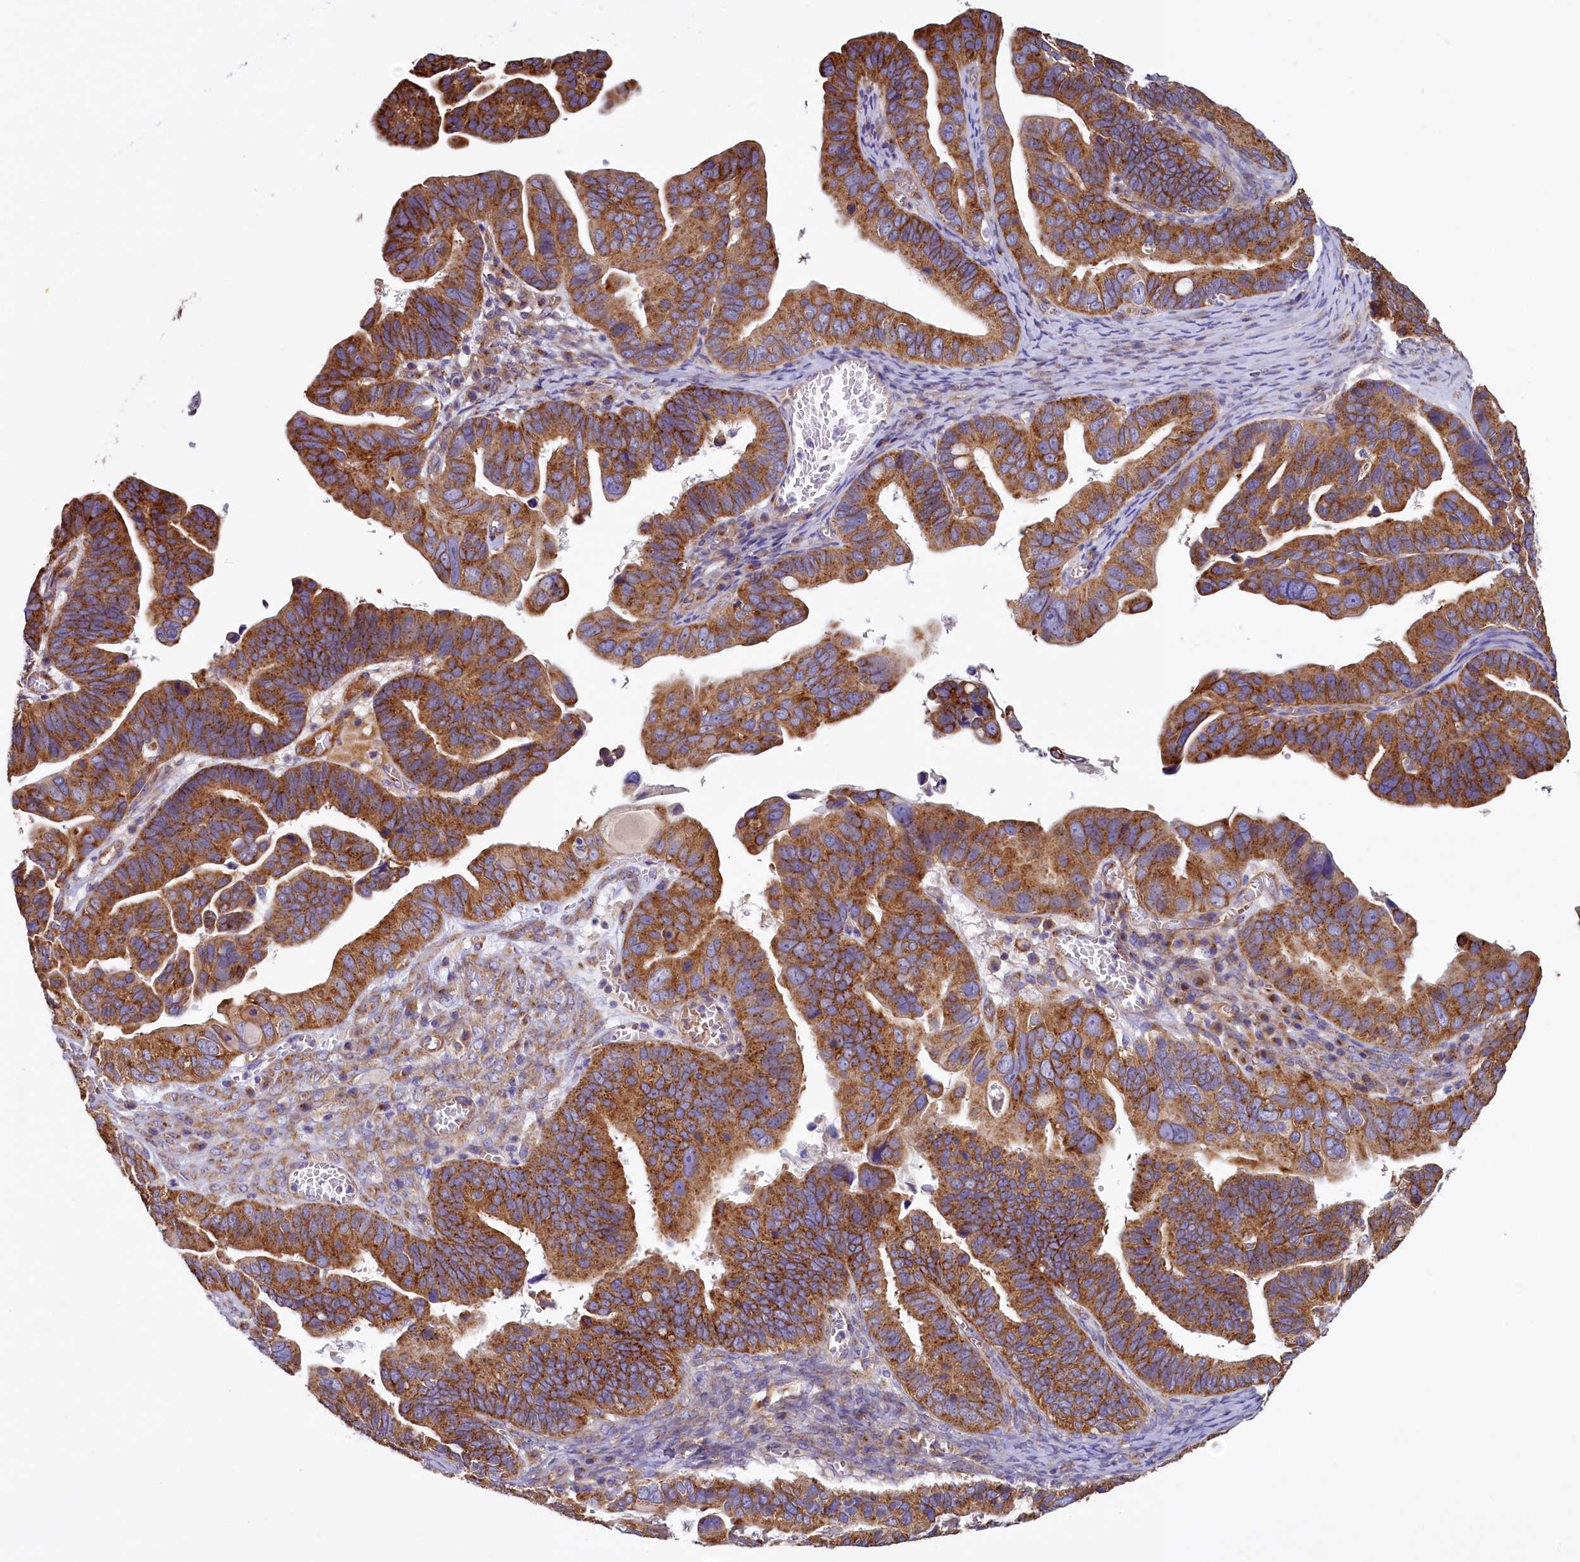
{"staining": {"intensity": "moderate", "quantity": ">75%", "location": "cytoplasmic/membranous"}, "tissue": "ovarian cancer", "cell_type": "Tumor cells", "image_type": "cancer", "snomed": [{"axis": "morphology", "description": "Cystadenocarcinoma, serous, NOS"}, {"axis": "topography", "description": "Ovary"}], "caption": "An immunohistochemistry micrograph of tumor tissue is shown. Protein staining in brown shows moderate cytoplasmic/membranous positivity in ovarian cancer (serous cystadenocarcinoma) within tumor cells.", "gene": "GPR21", "patient": {"sex": "female", "age": 56}}